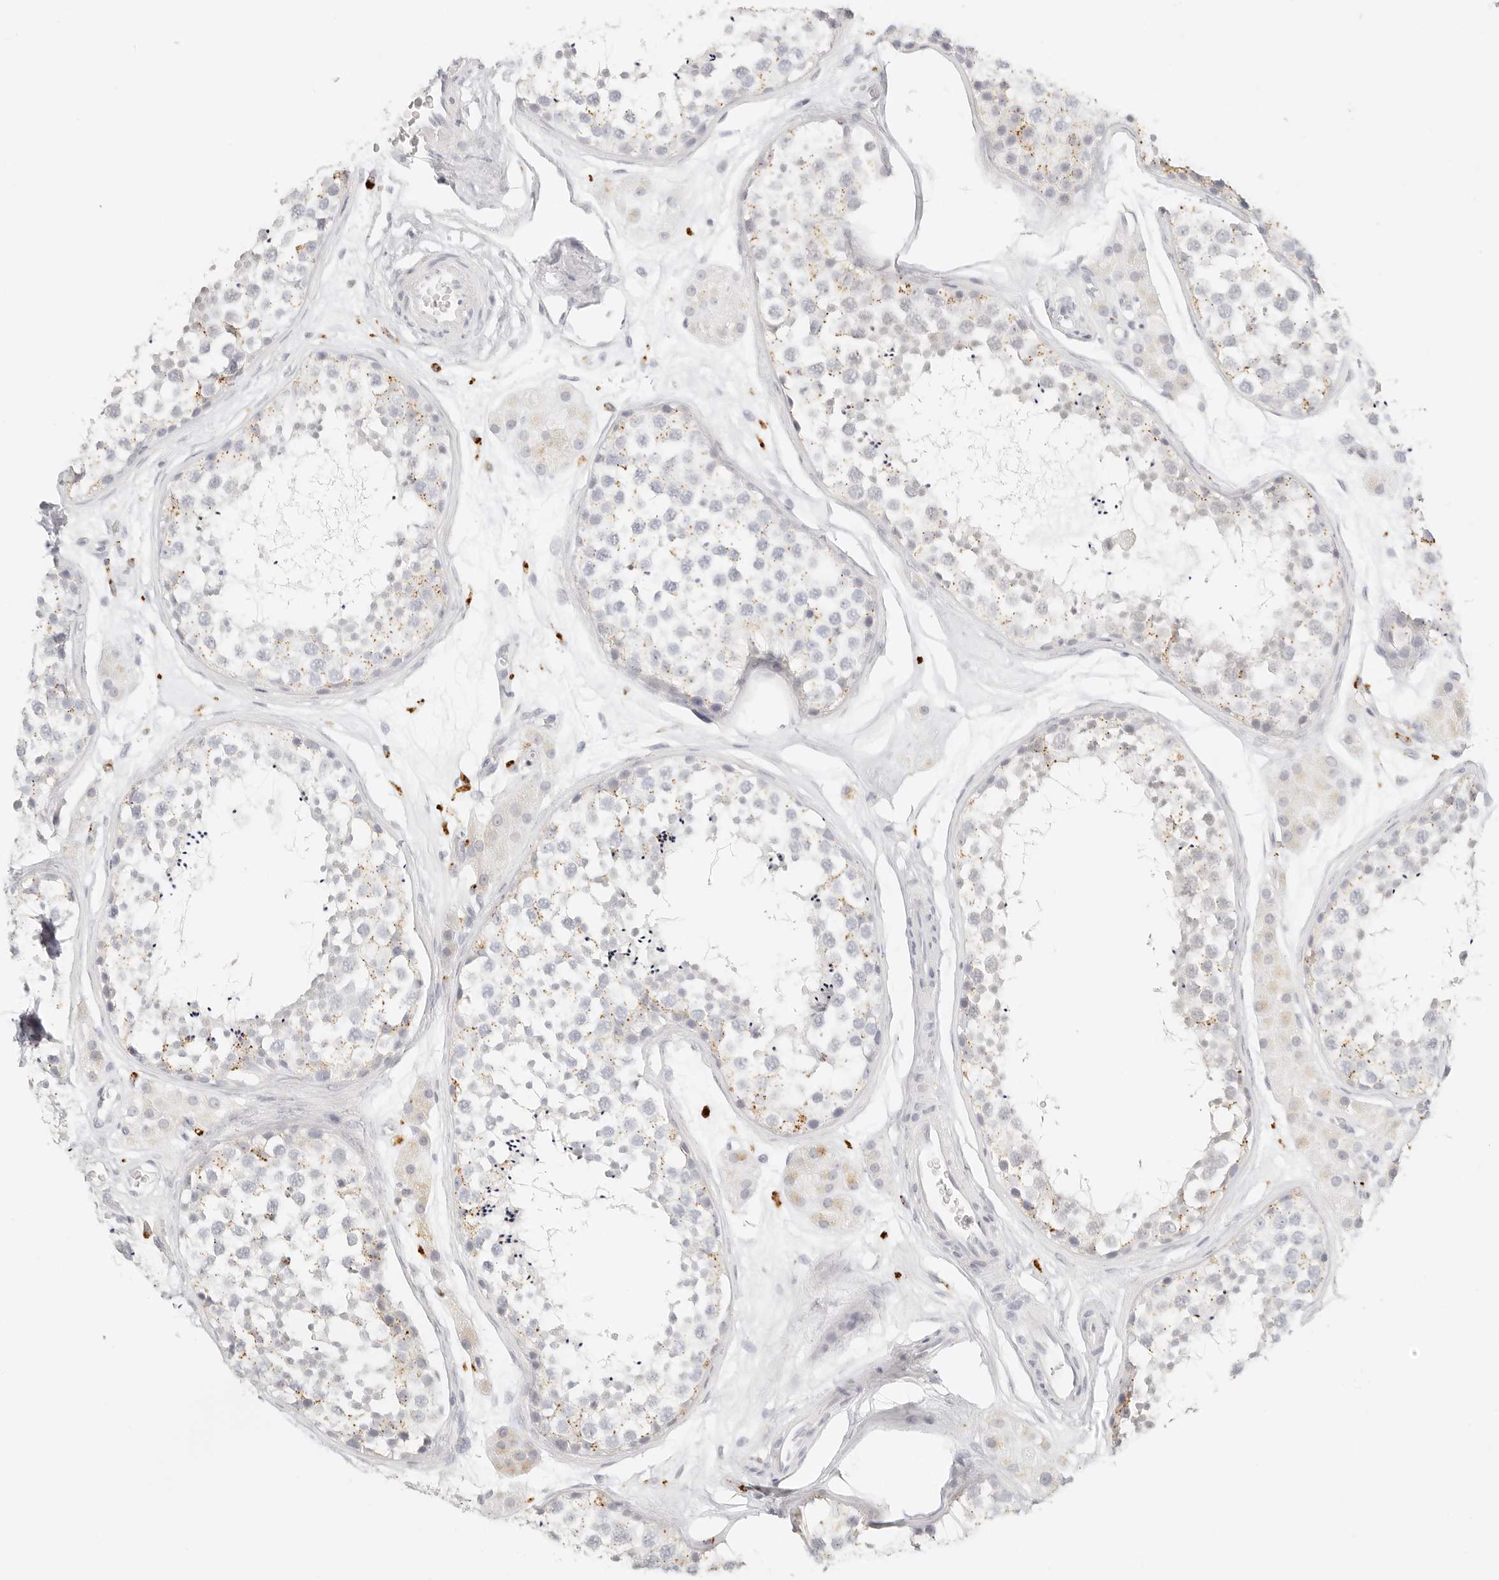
{"staining": {"intensity": "weak", "quantity": "<25%", "location": "cytoplasmic/membranous"}, "tissue": "testis", "cell_type": "Cells in seminiferous ducts", "image_type": "normal", "snomed": [{"axis": "morphology", "description": "Normal tissue, NOS"}, {"axis": "topography", "description": "Testis"}], "caption": "Image shows no protein expression in cells in seminiferous ducts of benign testis. (IHC, brightfield microscopy, high magnification).", "gene": "RNASET2", "patient": {"sex": "male", "age": 56}}